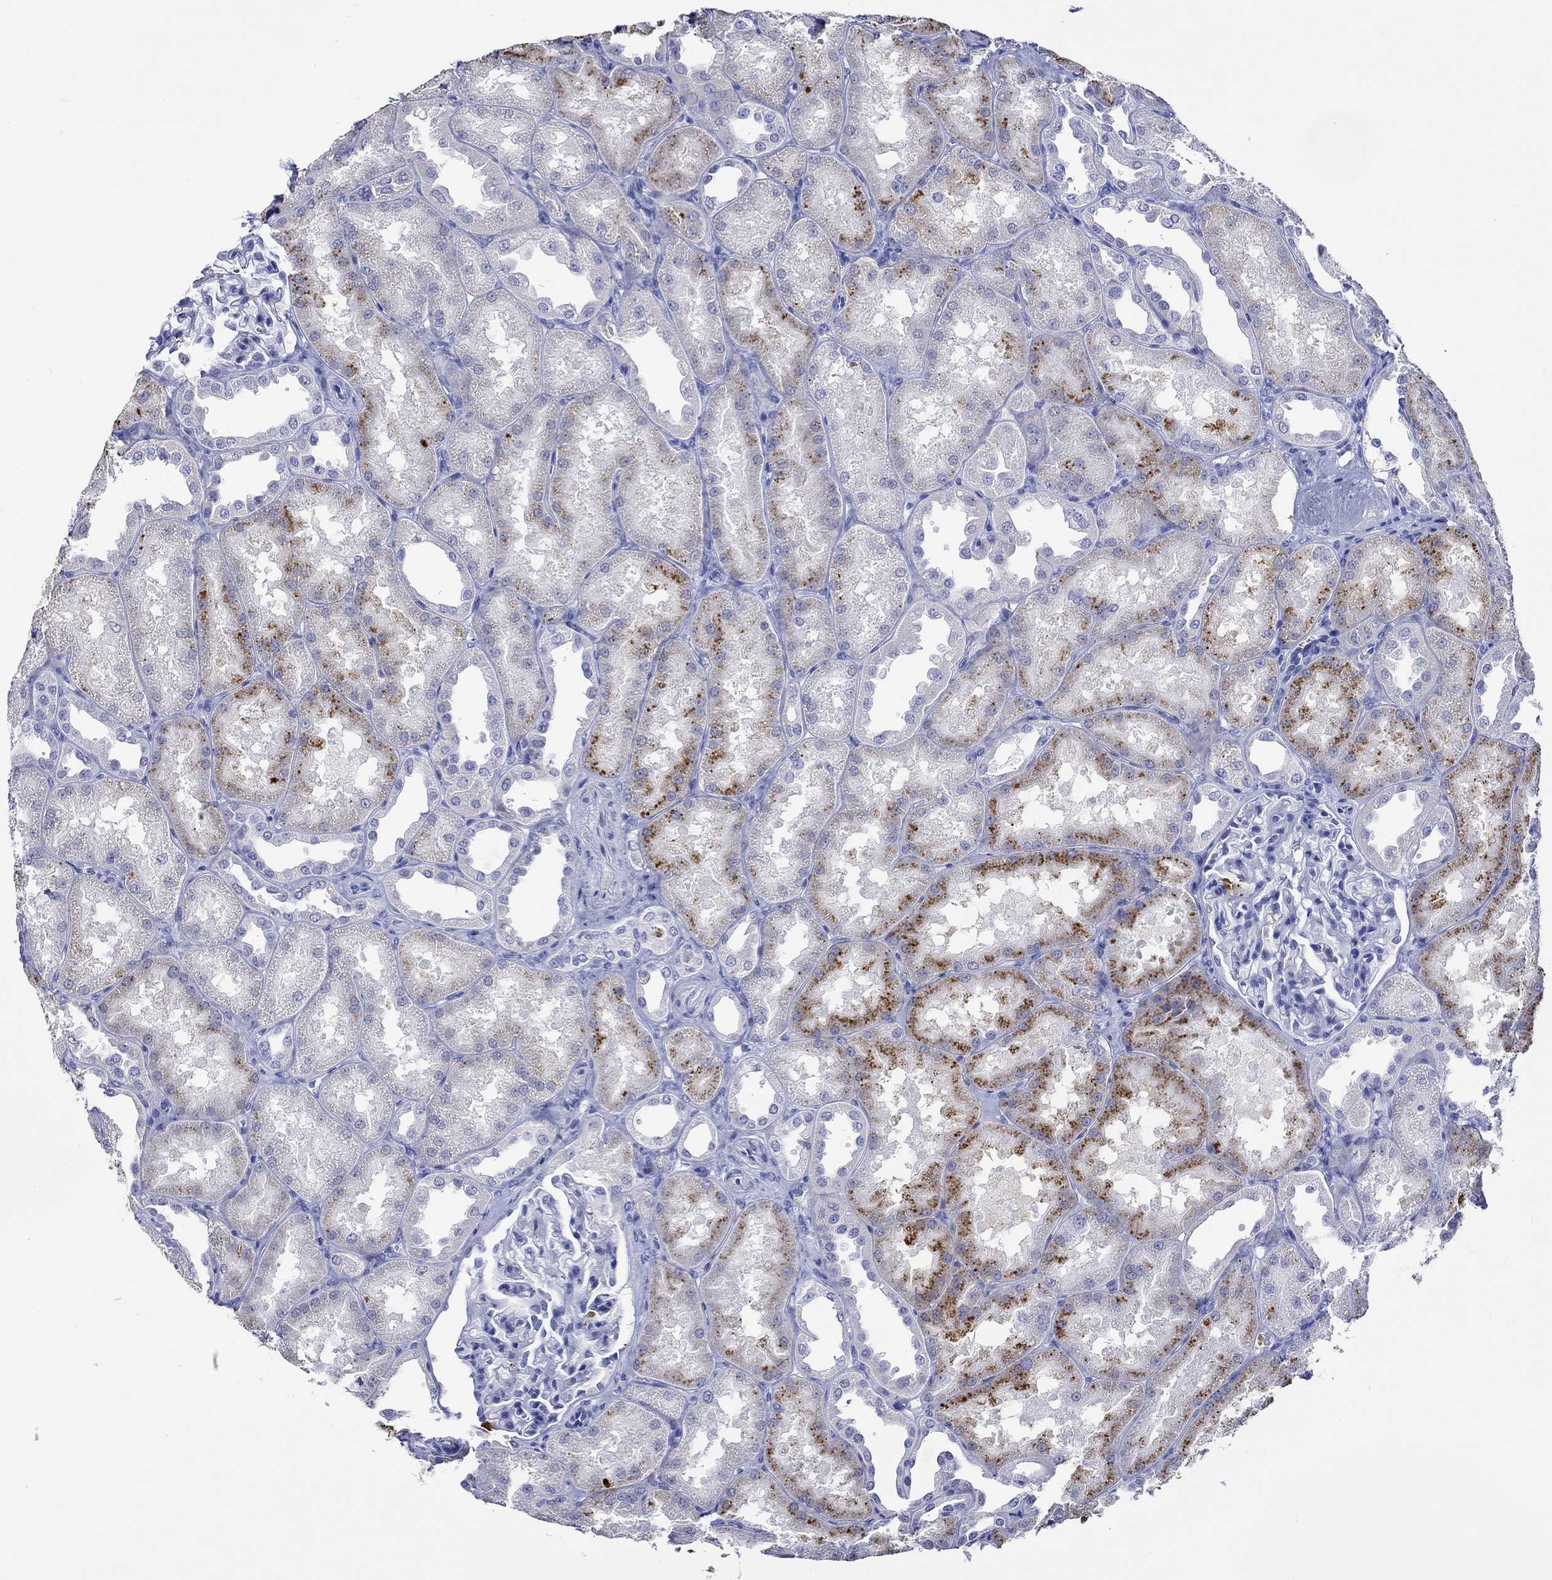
{"staining": {"intensity": "negative", "quantity": "none", "location": "none"}, "tissue": "kidney", "cell_type": "Cells in glomeruli", "image_type": "normal", "snomed": [{"axis": "morphology", "description": "Normal tissue, NOS"}, {"axis": "topography", "description": "Kidney"}], "caption": "The photomicrograph displays no significant expression in cells in glomeruli of kidney. (IHC, brightfield microscopy, high magnification).", "gene": "KLHL35", "patient": {"sex": "male", "age": 61}}